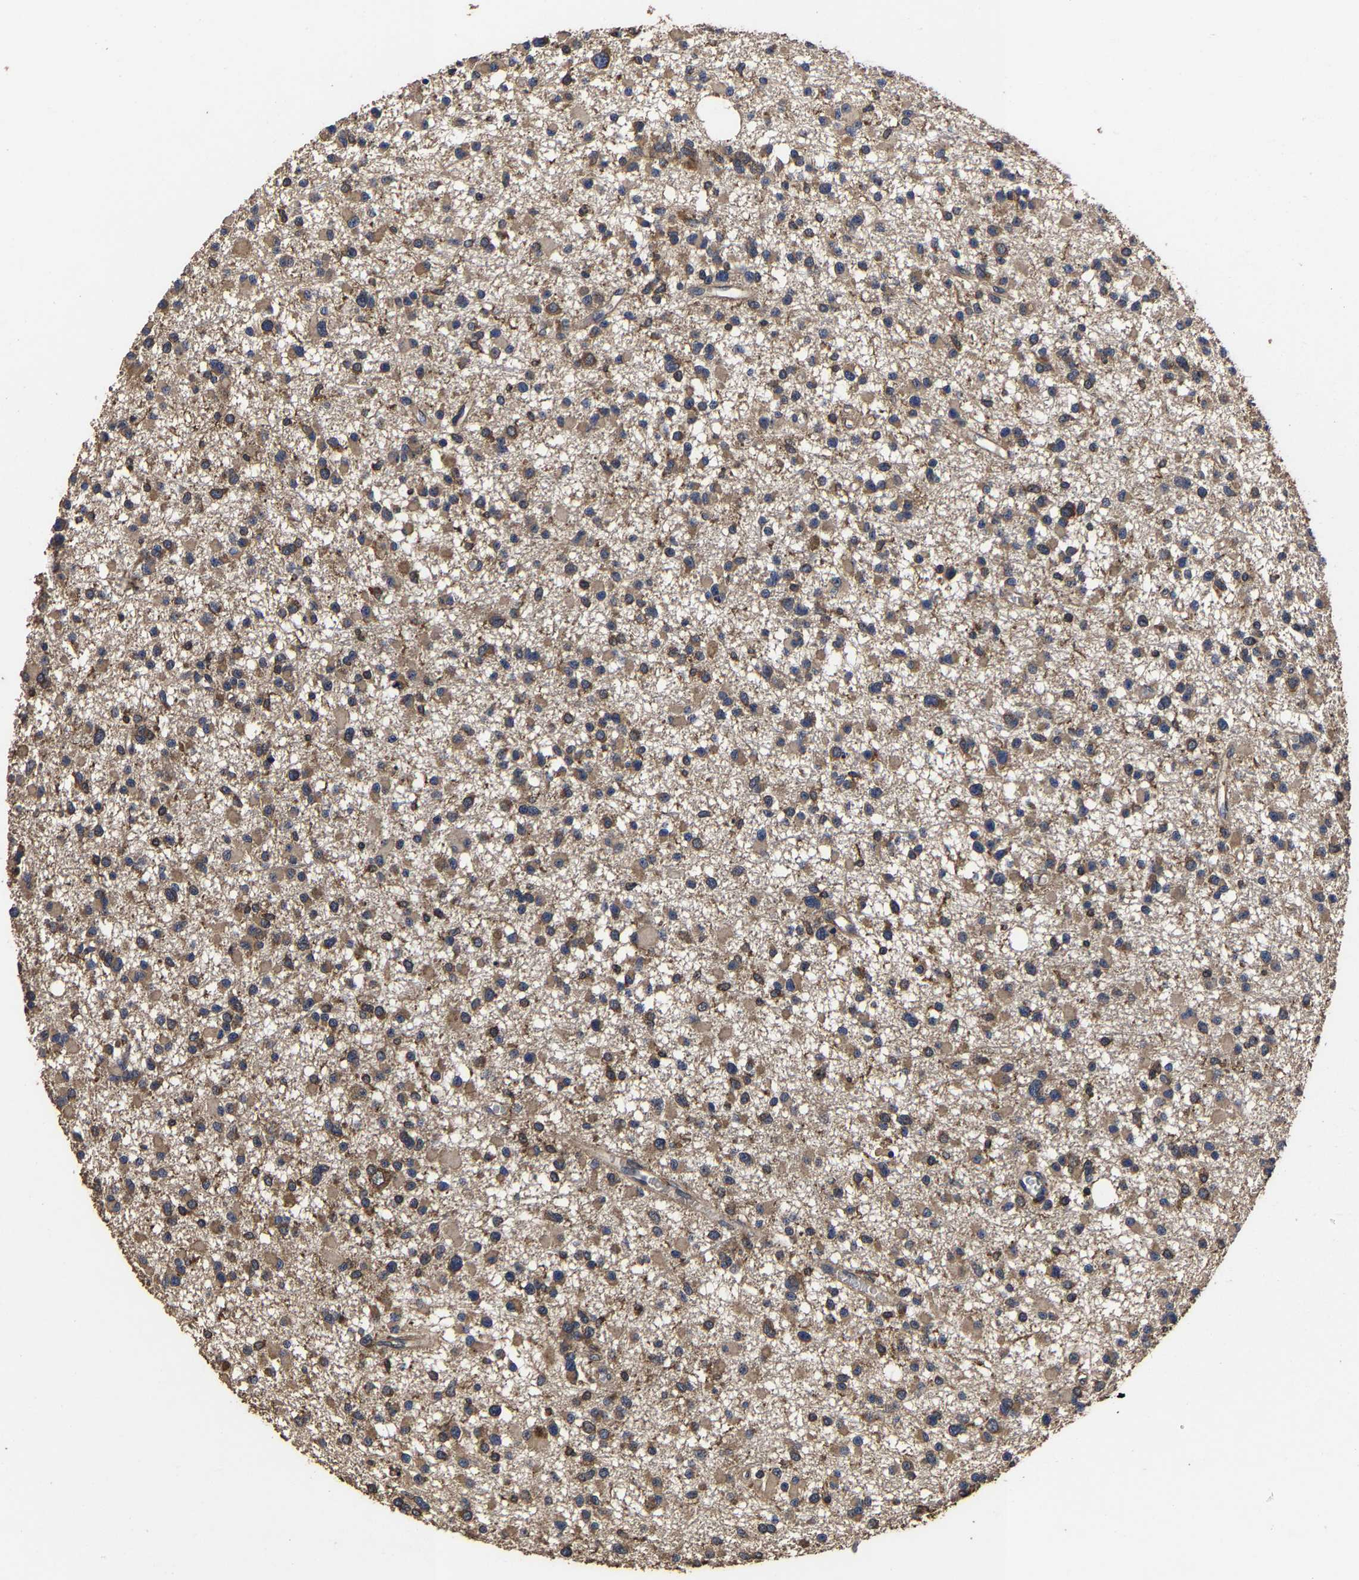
{"staining": {"intensity": "moderate", "quantity": ">75%", "location": "cytoplasmic/membranous"}, "tissue": "glioma", "cell_type": "Tumor cells", "image_type": "cancer", "snomed": [{"axis": "morphology", "description": "Glioma, malignant, Low grade"}, {"axis": "topography", "description": "Brain"}], "caption": "Protein staining by immunohistochemistry exhibits moderate cytoplasmic/membranous staining in about >75% of tumor cells in malignant glioma (low-grade). (DAB IHC, brown staining for protein, blue staining for nuclei).", "gene": "ITCH", "patient": {"sex": "female", "age": 22}}